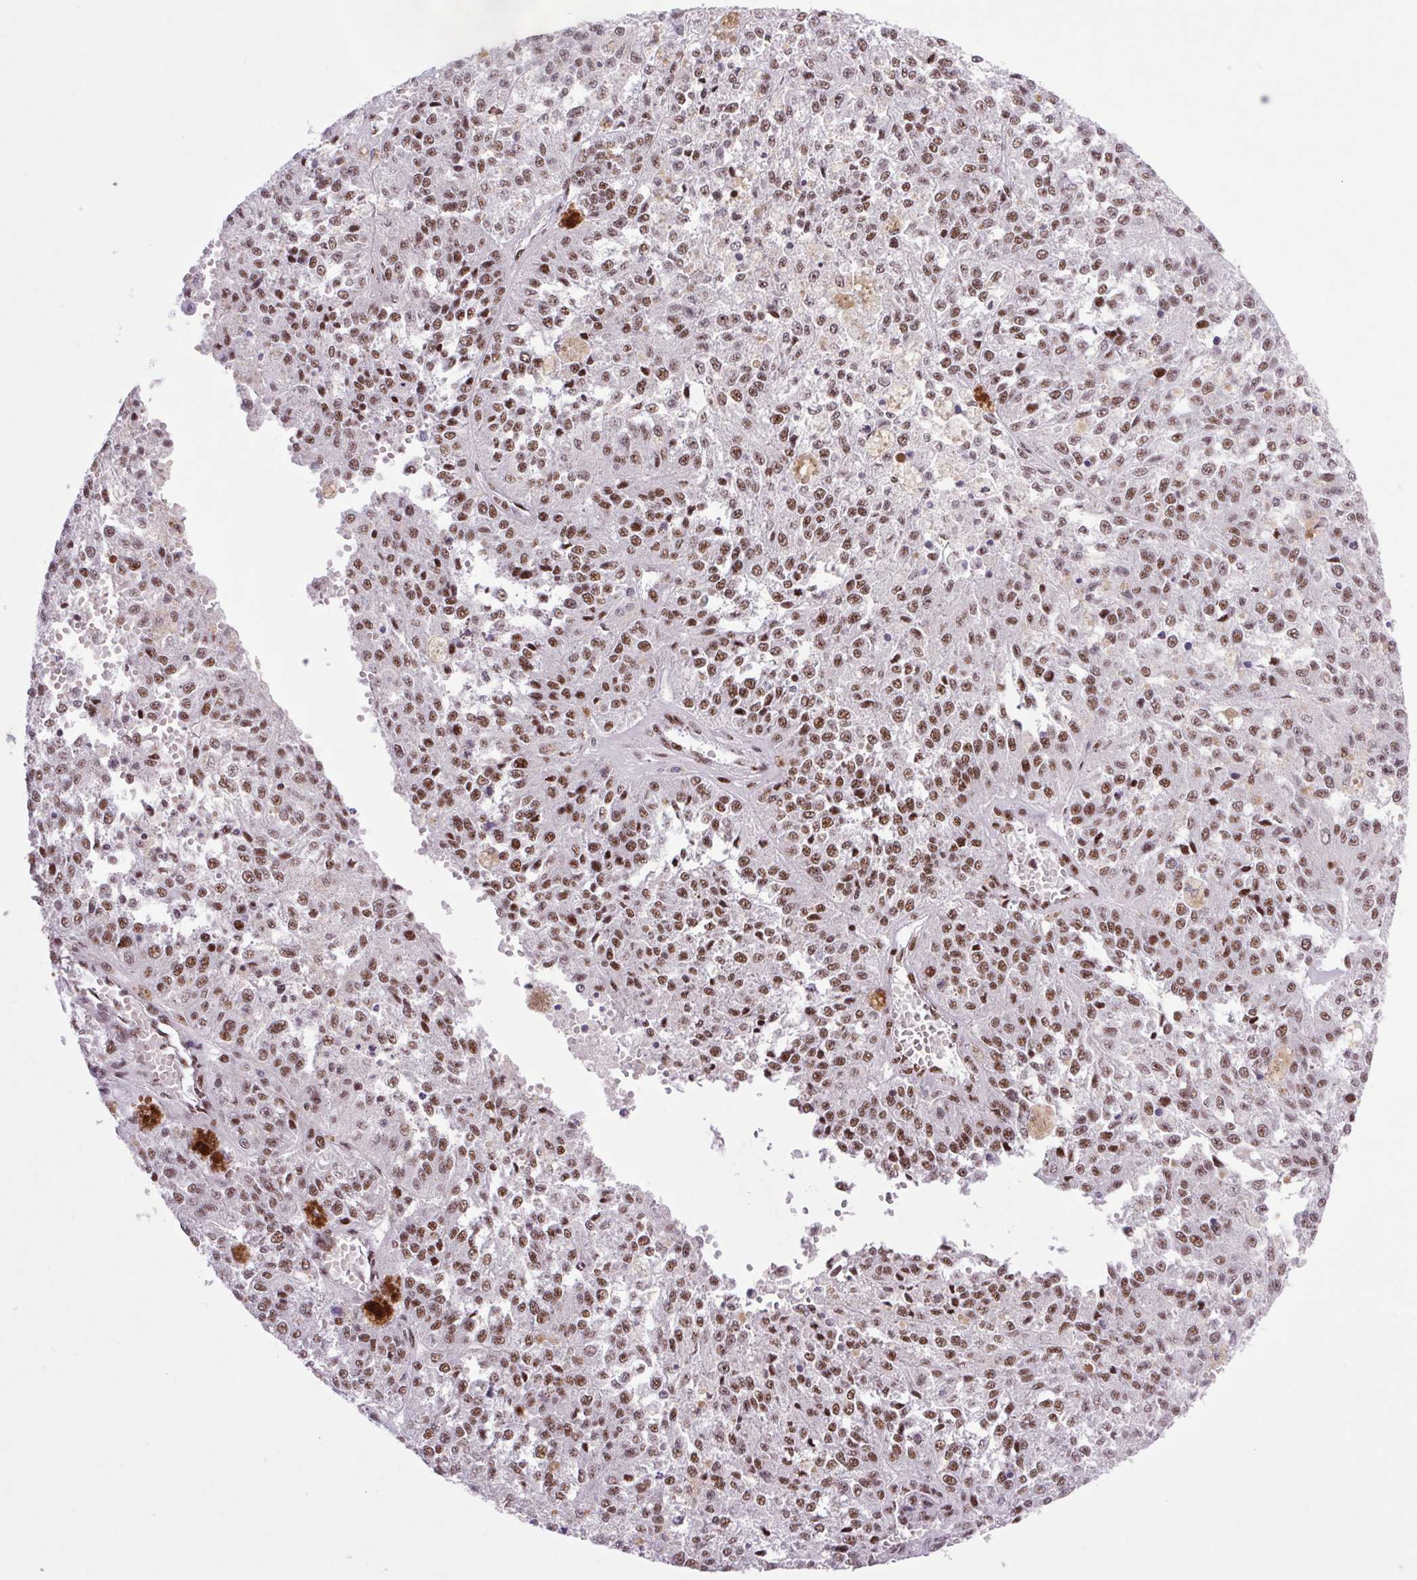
{"staining": {"intensity": "moderate", "quantity": ">75%", "location": "nuclear"}, "tissue": "melanoma", "cell_type": "Tumor cells", "image_type": "cancer", "snomed": [{"axis": "morphology", "description": "Malignant melanoma, Metastatic site"}, {"axis": "topography", "description": "Lymph node"}], "caption": "An image showing moderate nuclear expression in about >75% of tumor cells in malignant melanoma (metastatic site), as visualized by brown immunohistochemical staining.", "gene": "LDLRAD4", "patient": {"sex": "female", "age": 64}}